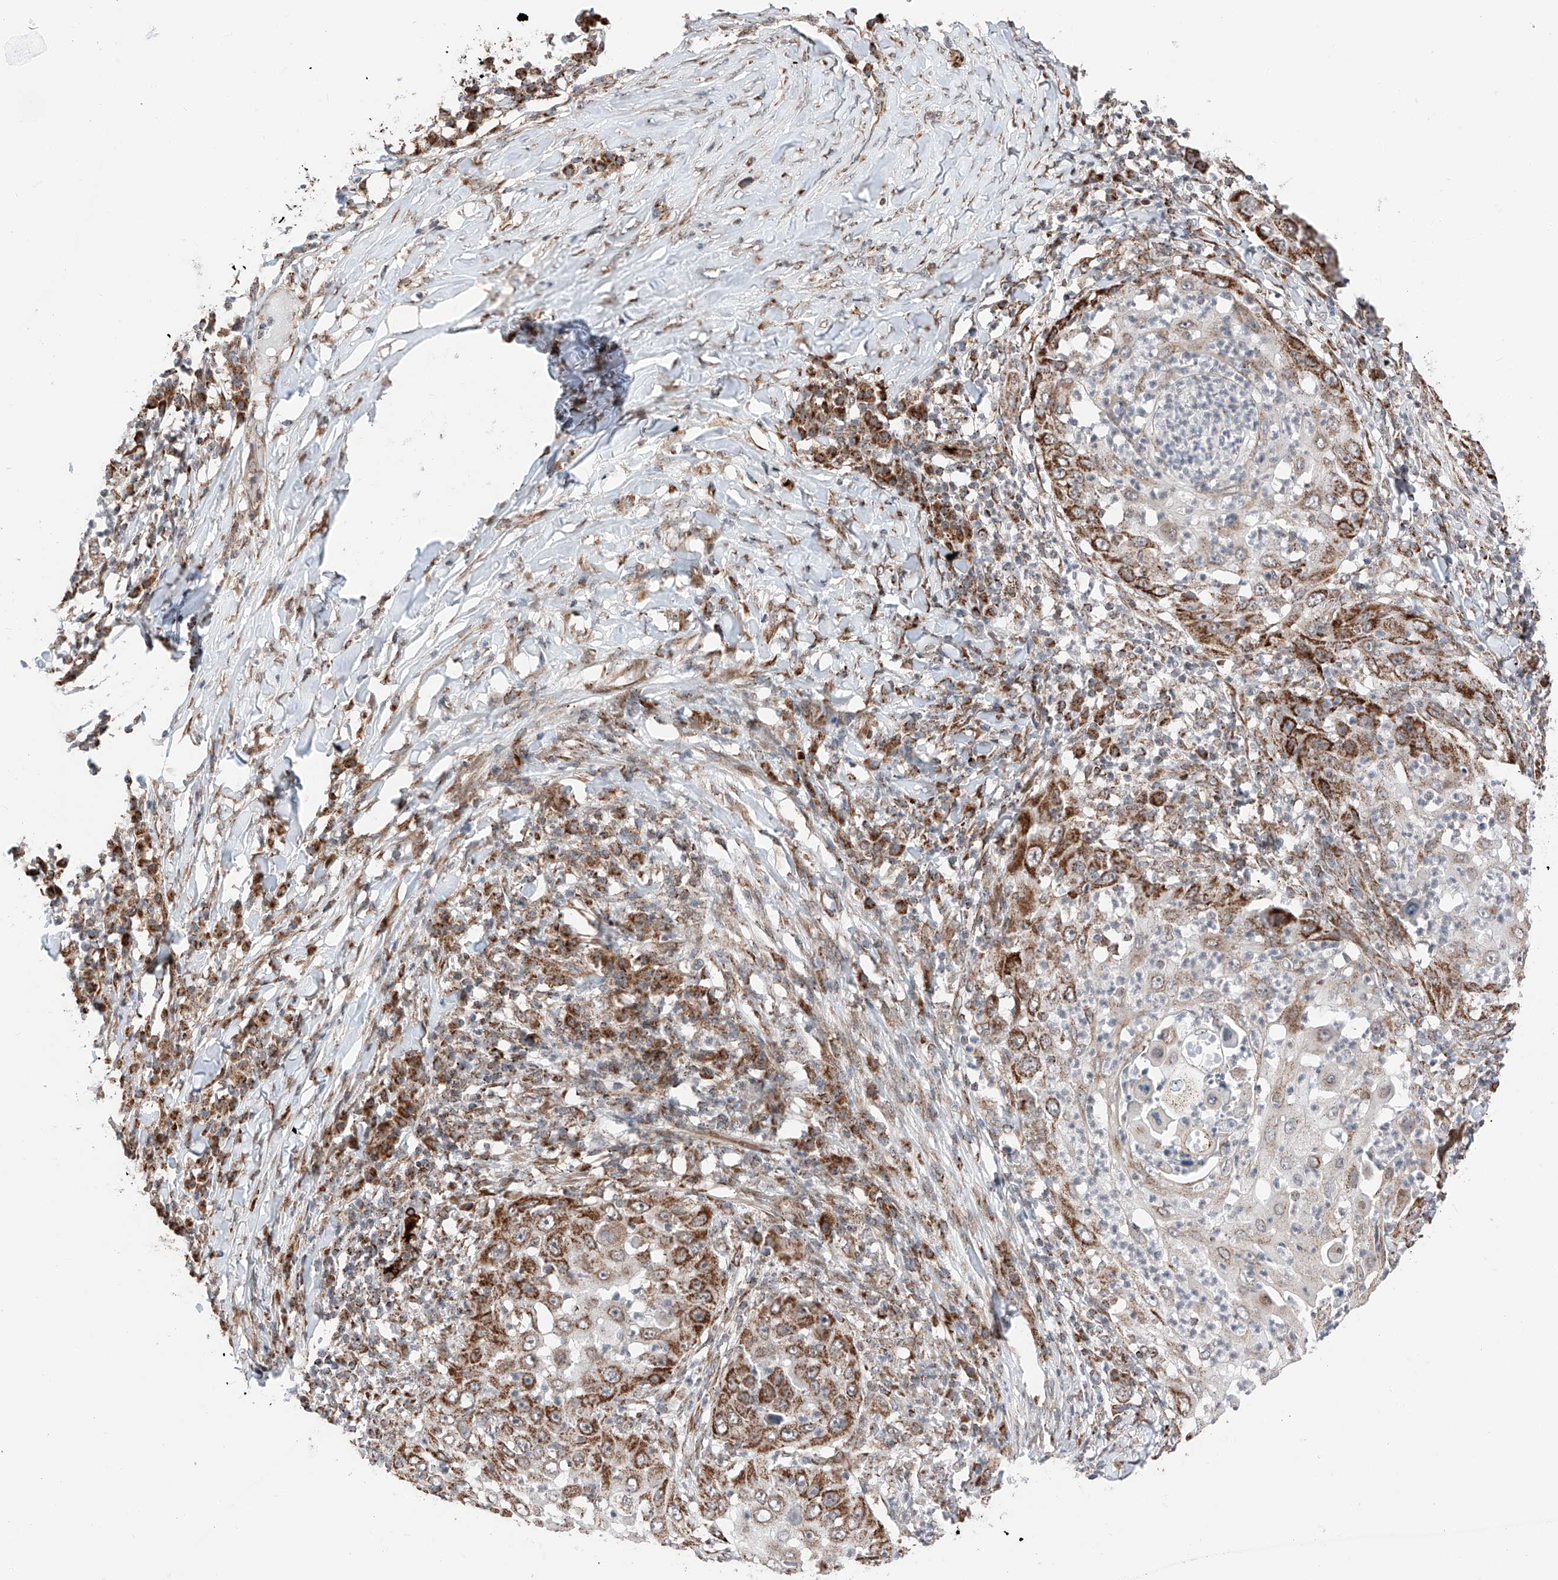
{"staining": {"intensity": "strong", "quantity": "25%-75%", "location": "cytoplasmic/membranous"}, "tissue": "skin cancer", "cell_type": "Tumor cells", "image_type": "cancer", "snomed": [{"axis": "morphology", "description": "Squamous cell carcinoma, NOS"}, {"axis": "topography", "description": "Skin"}], "caption": "IHC of skin squamous cell carcinoma reveals high levels of strong cytoplasmic/membranous staining in about 25%-75% of tumor cells.", "gene": "ZSCAN29", "patient": {"sex": "female", "age": 44}}